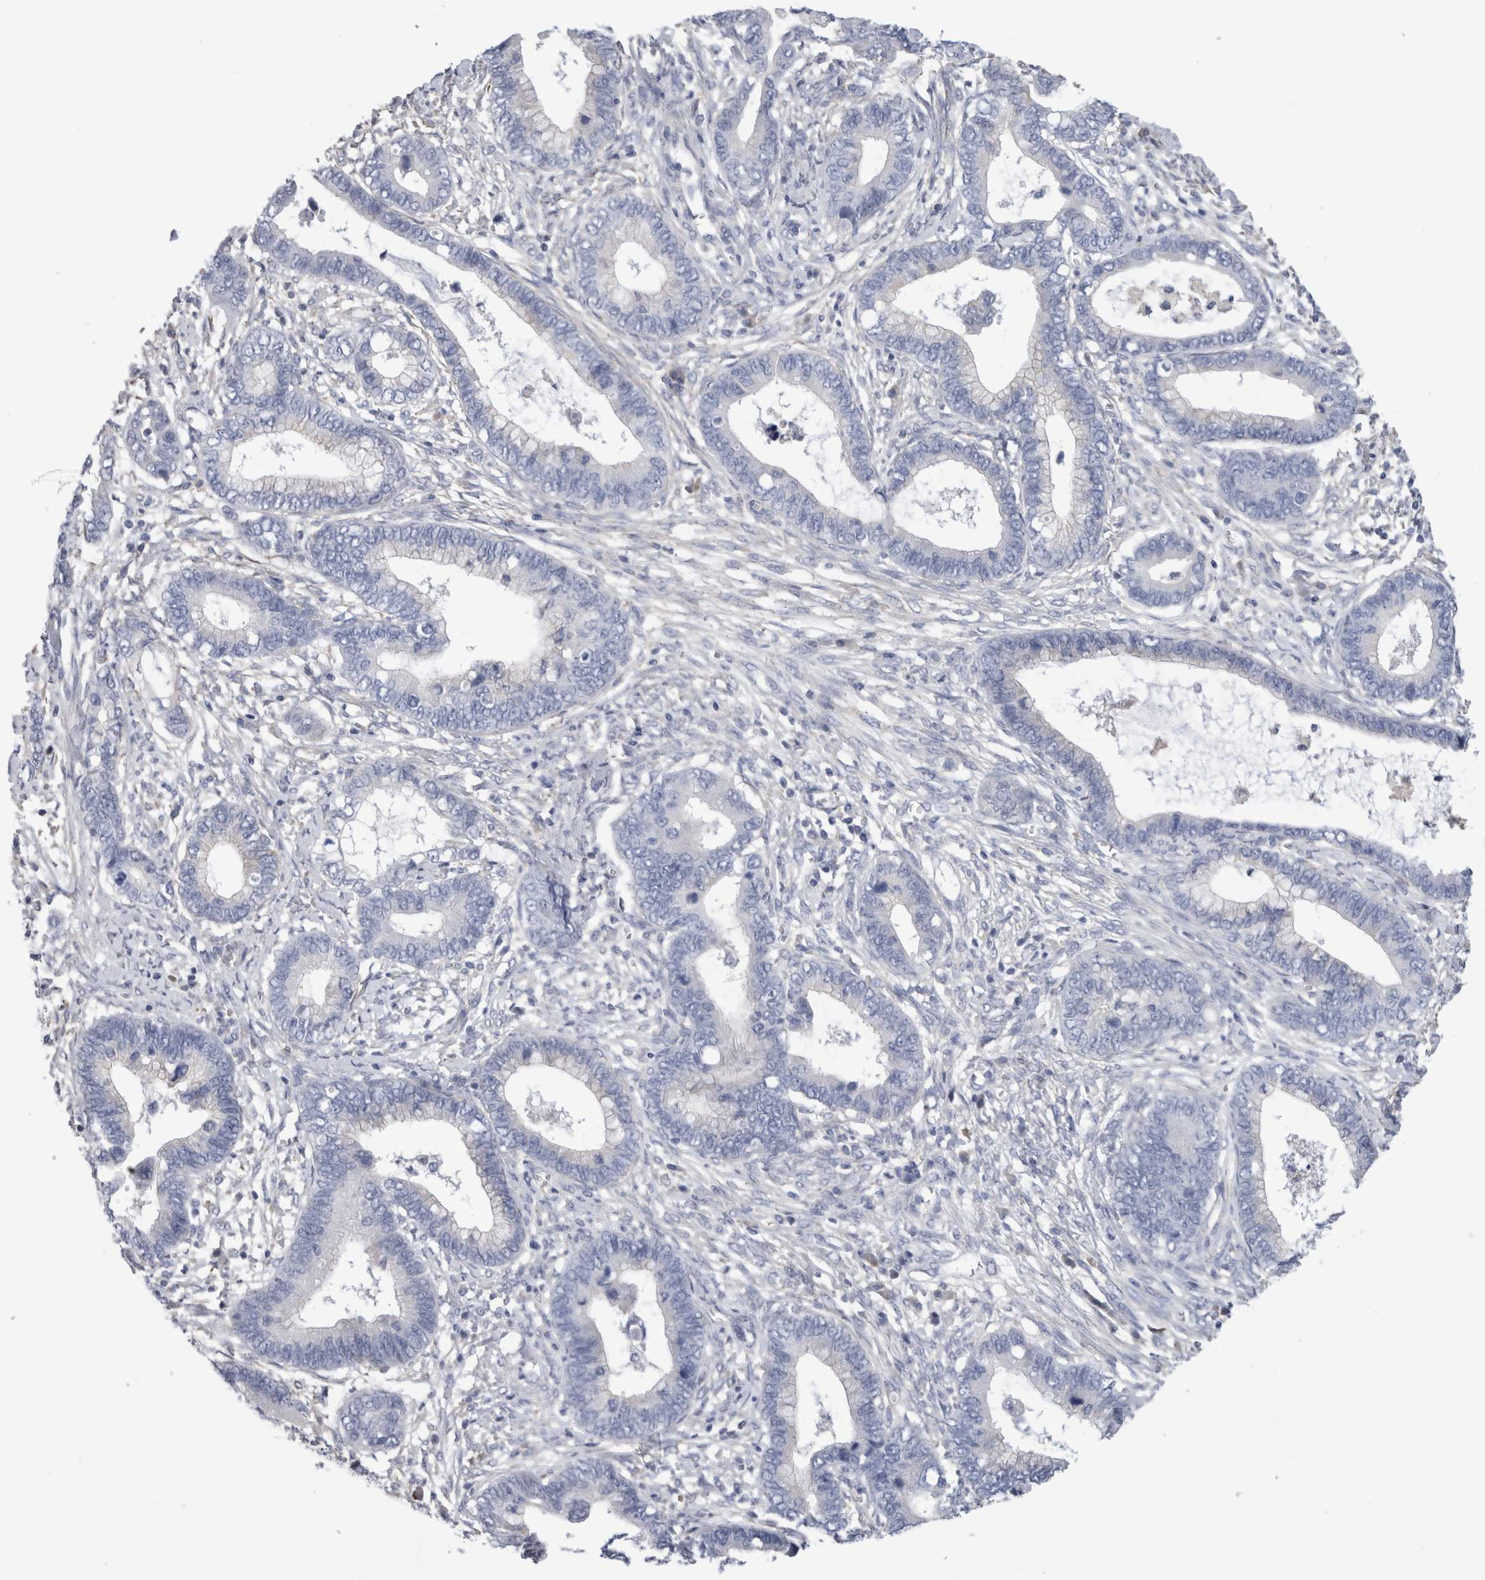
{"staining": {"intensity": "negative", "quantity": "none", "location": "none"}, "tissue": "cervical cancer", "cell_type": "Tumor cells", "image_type": "cancer", "snomed": [{"axis": "morphology", "description": "Adenocarcinoma, NOS"}, {"axis": "topography", "description": "Cervix"}], "caption": "The immunohistochemistry histopathology image has no significant staining in tumor cells of cervical cancer tissue.", "gene": "SMAP2", "patient": {"sex": "female", "age": 44}}